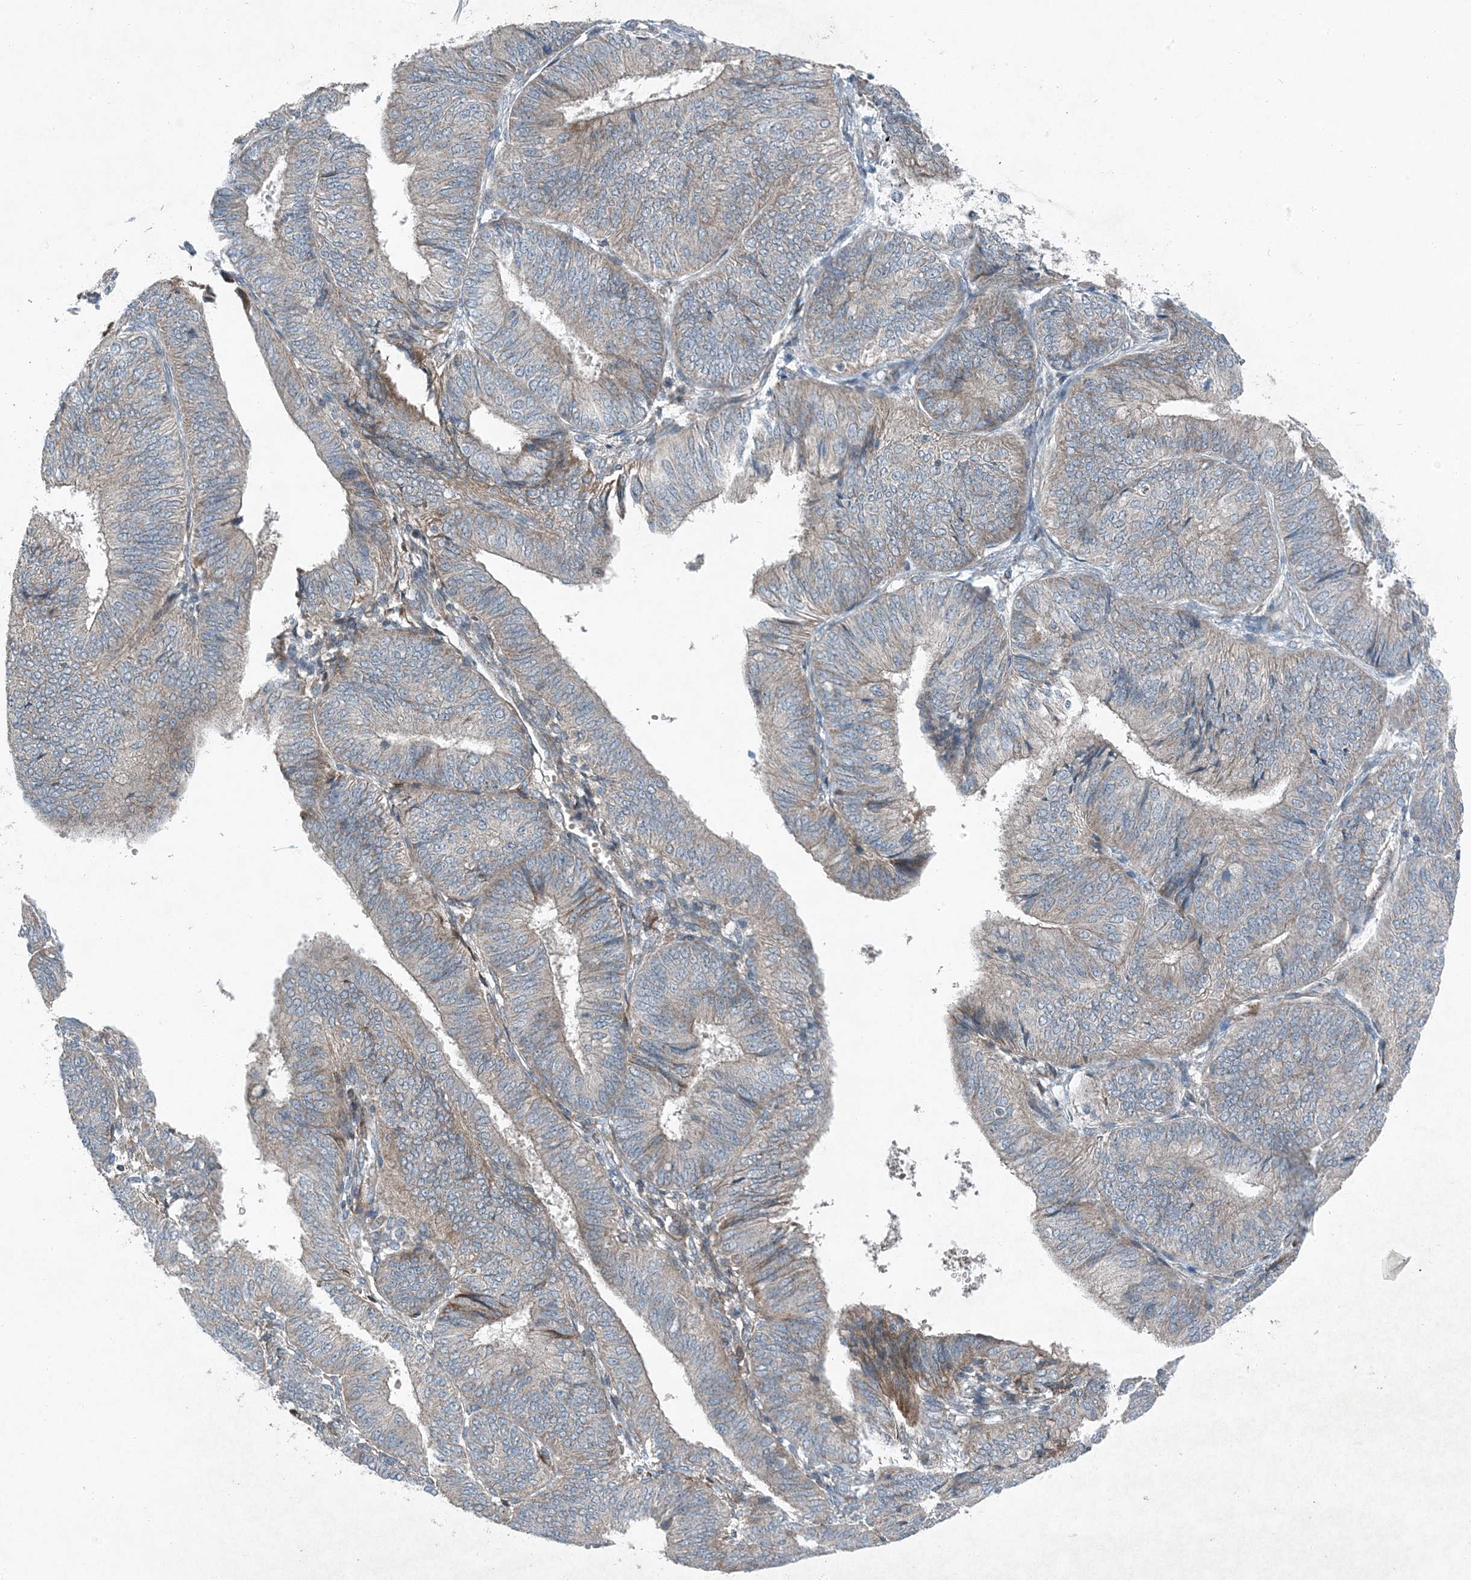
{"staining": {"intensity": "negative", "quantity": "none", "location": "none"}, "tissue": "endometrial cancer", "cell_type": "Tumor cells", "image_type": "cancer", "snomed": [{"axis": "morphology", "description": "Adenocarcinoma, NOS"}, {"axis": "topography", "description": "Endometrium"}], "caption": "High magnification brightfield microscopy of adenocarcinoma (endometrial) stained with DAB (3,3'-diaminobenzidine) (brown) and counterstained with hematoxylin (blue): tumor cells show no significant staining.", "gene": "APOM", "patient": {"sex": "female", "age": 58}}